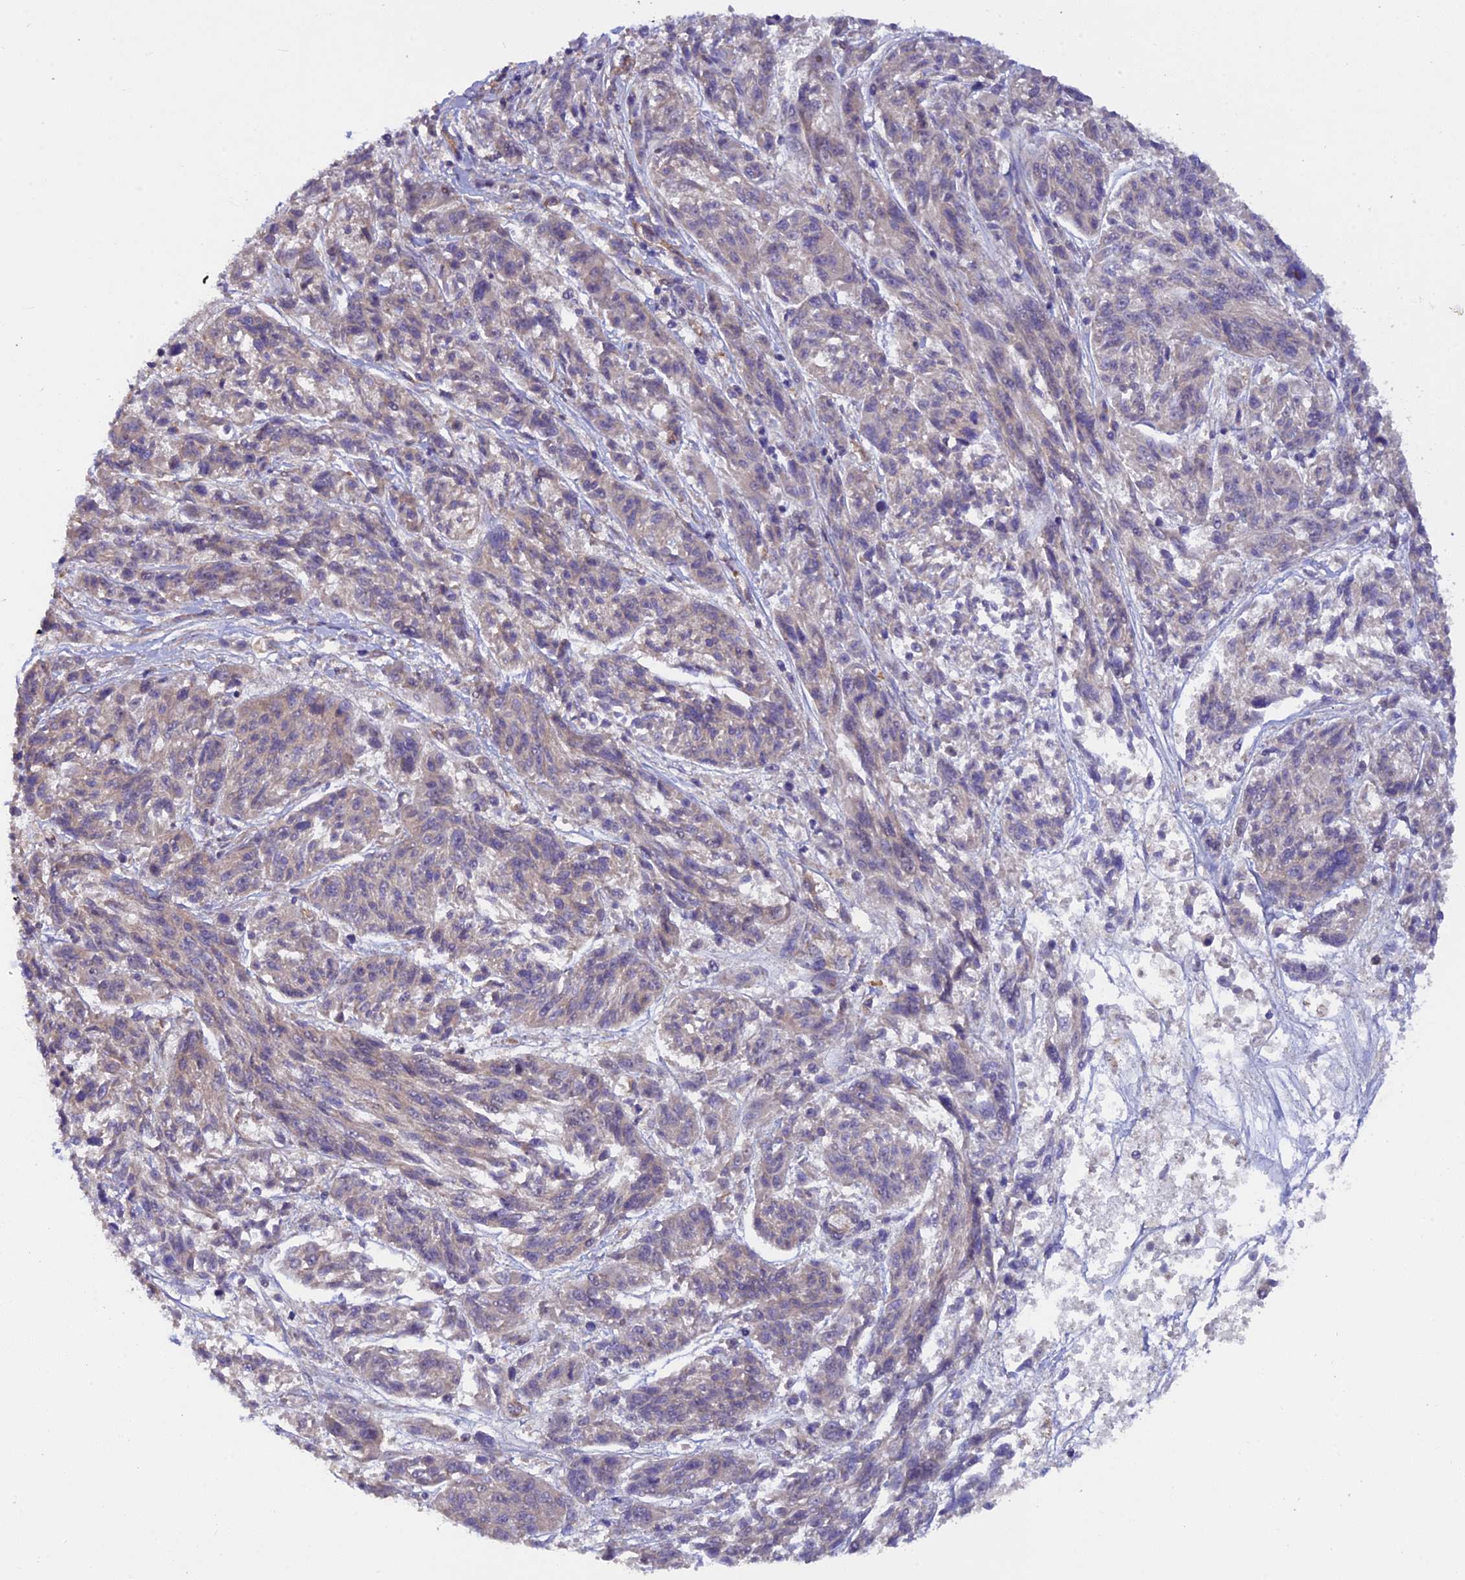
{"staining": {"intensity": "weak", "quantity": "<25%", "location": "cytoplasmic/membranous"}, "tissue": "melanoma", "cell_type": "Tumor cells", "image_type": "cancer", "snomed": [{"axis": "morphology", "description": "Malignant melanoma, NOS"}, {"axis": "topography", "description": "Skin"}], "caption": "DAB immunohistochemical staining of malignant melanoma shows no significant expression in tumor cells. The staining is performed using DAB brown chromogen with nuclei counter-stained in using hematoxylin.", "gene": "ADAMTS15", "patient": {"sex": "male", "age": 53}}